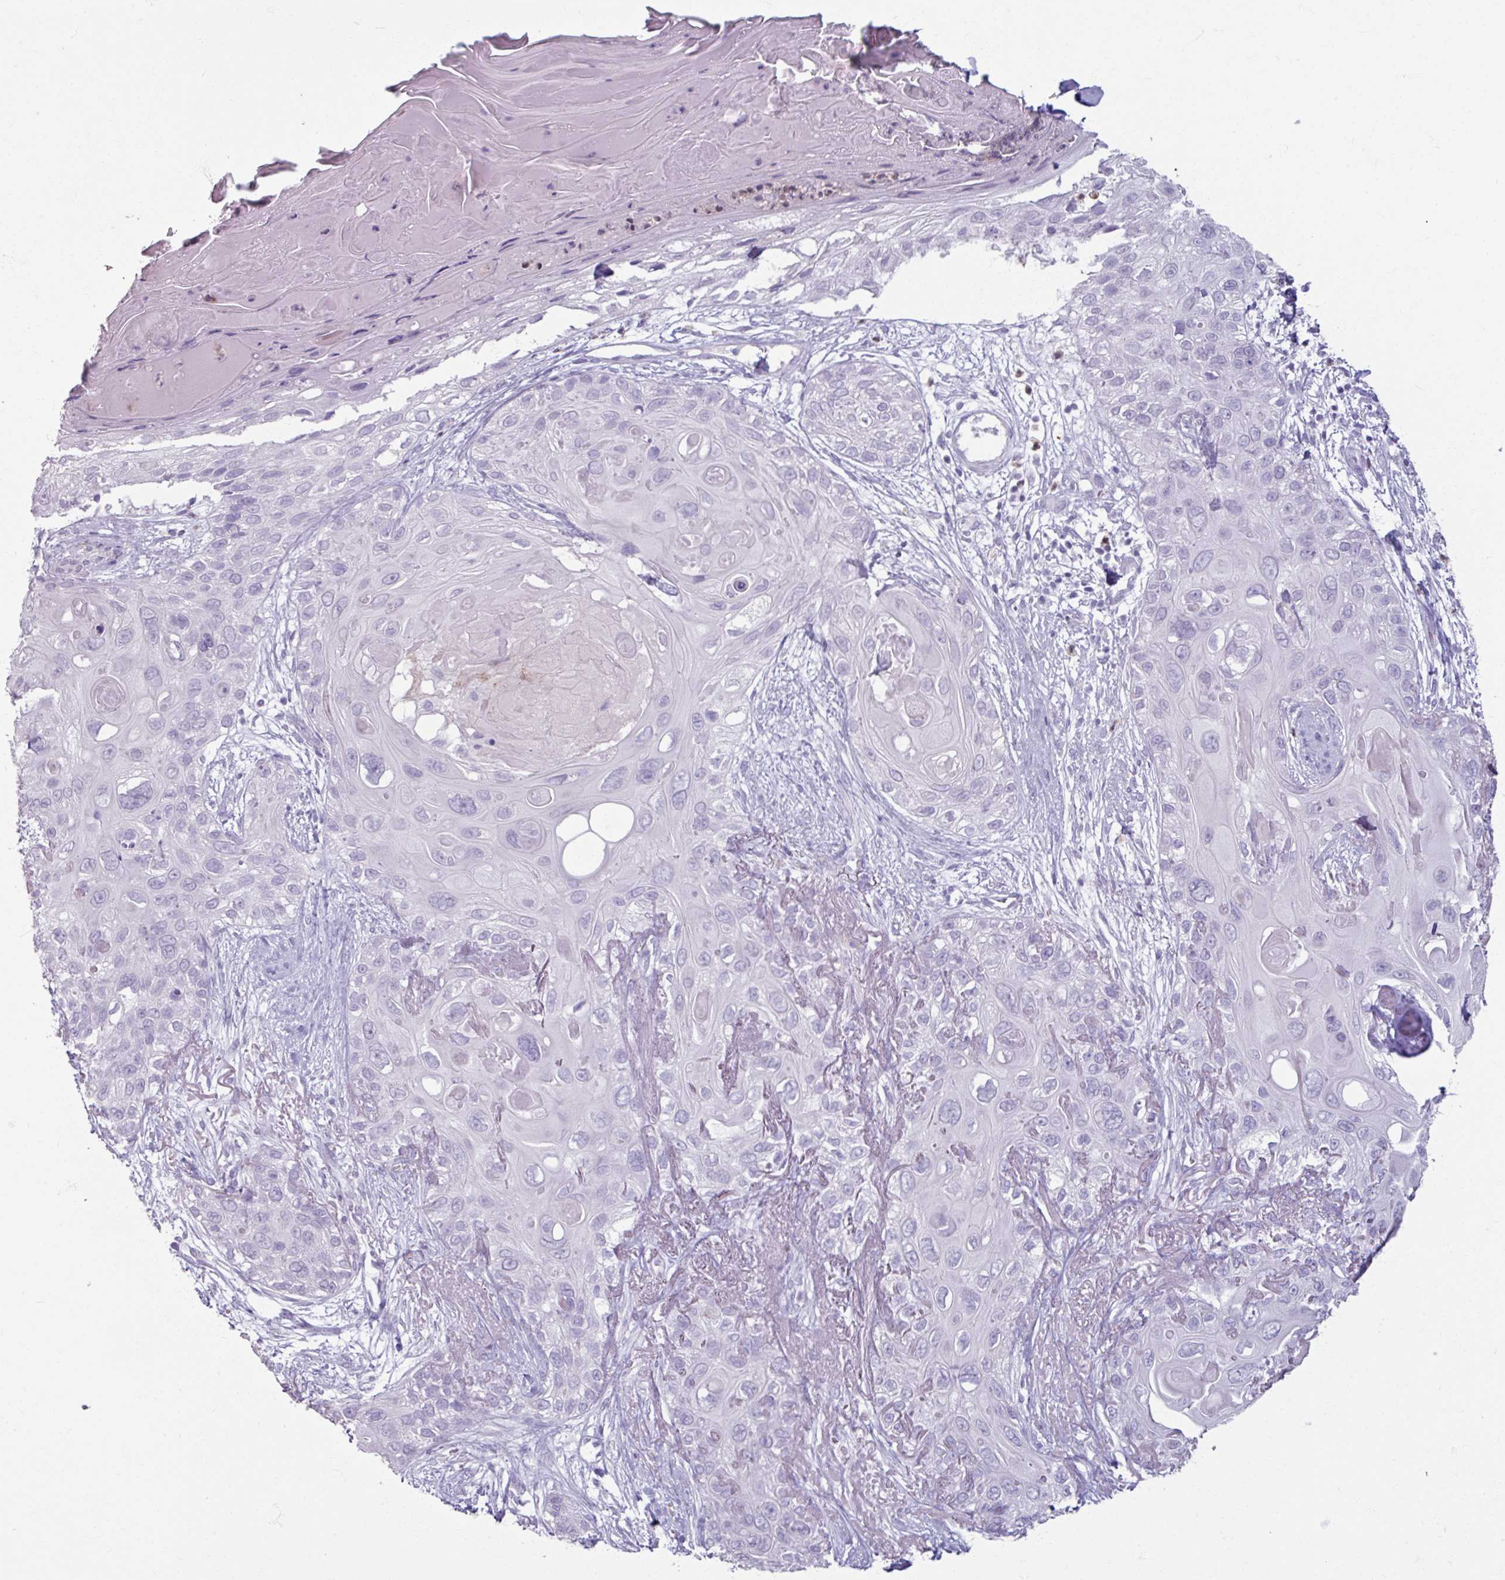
{"staining": {"intensity": "negative", "quantity": "none", "location": "none"}, "tissue": "skin cancer", "cell_type": "Tumor cells", "image_type": "cancer", "snomed": [{"axis": "morphology", "description": "Normal tissue, NOS"}, {"axis": "morphology", "description": "Squamous cell carcinoma, NOS"}, {"axis": "topography", "description": "Skin"}], "caption": "This is an IHC histopathology image of skin cancer (squamous cell carcinoma). There is no positivity in tumor cells.", "gene": "ARG1", "patient": {"sex": "male", "age": 72}}